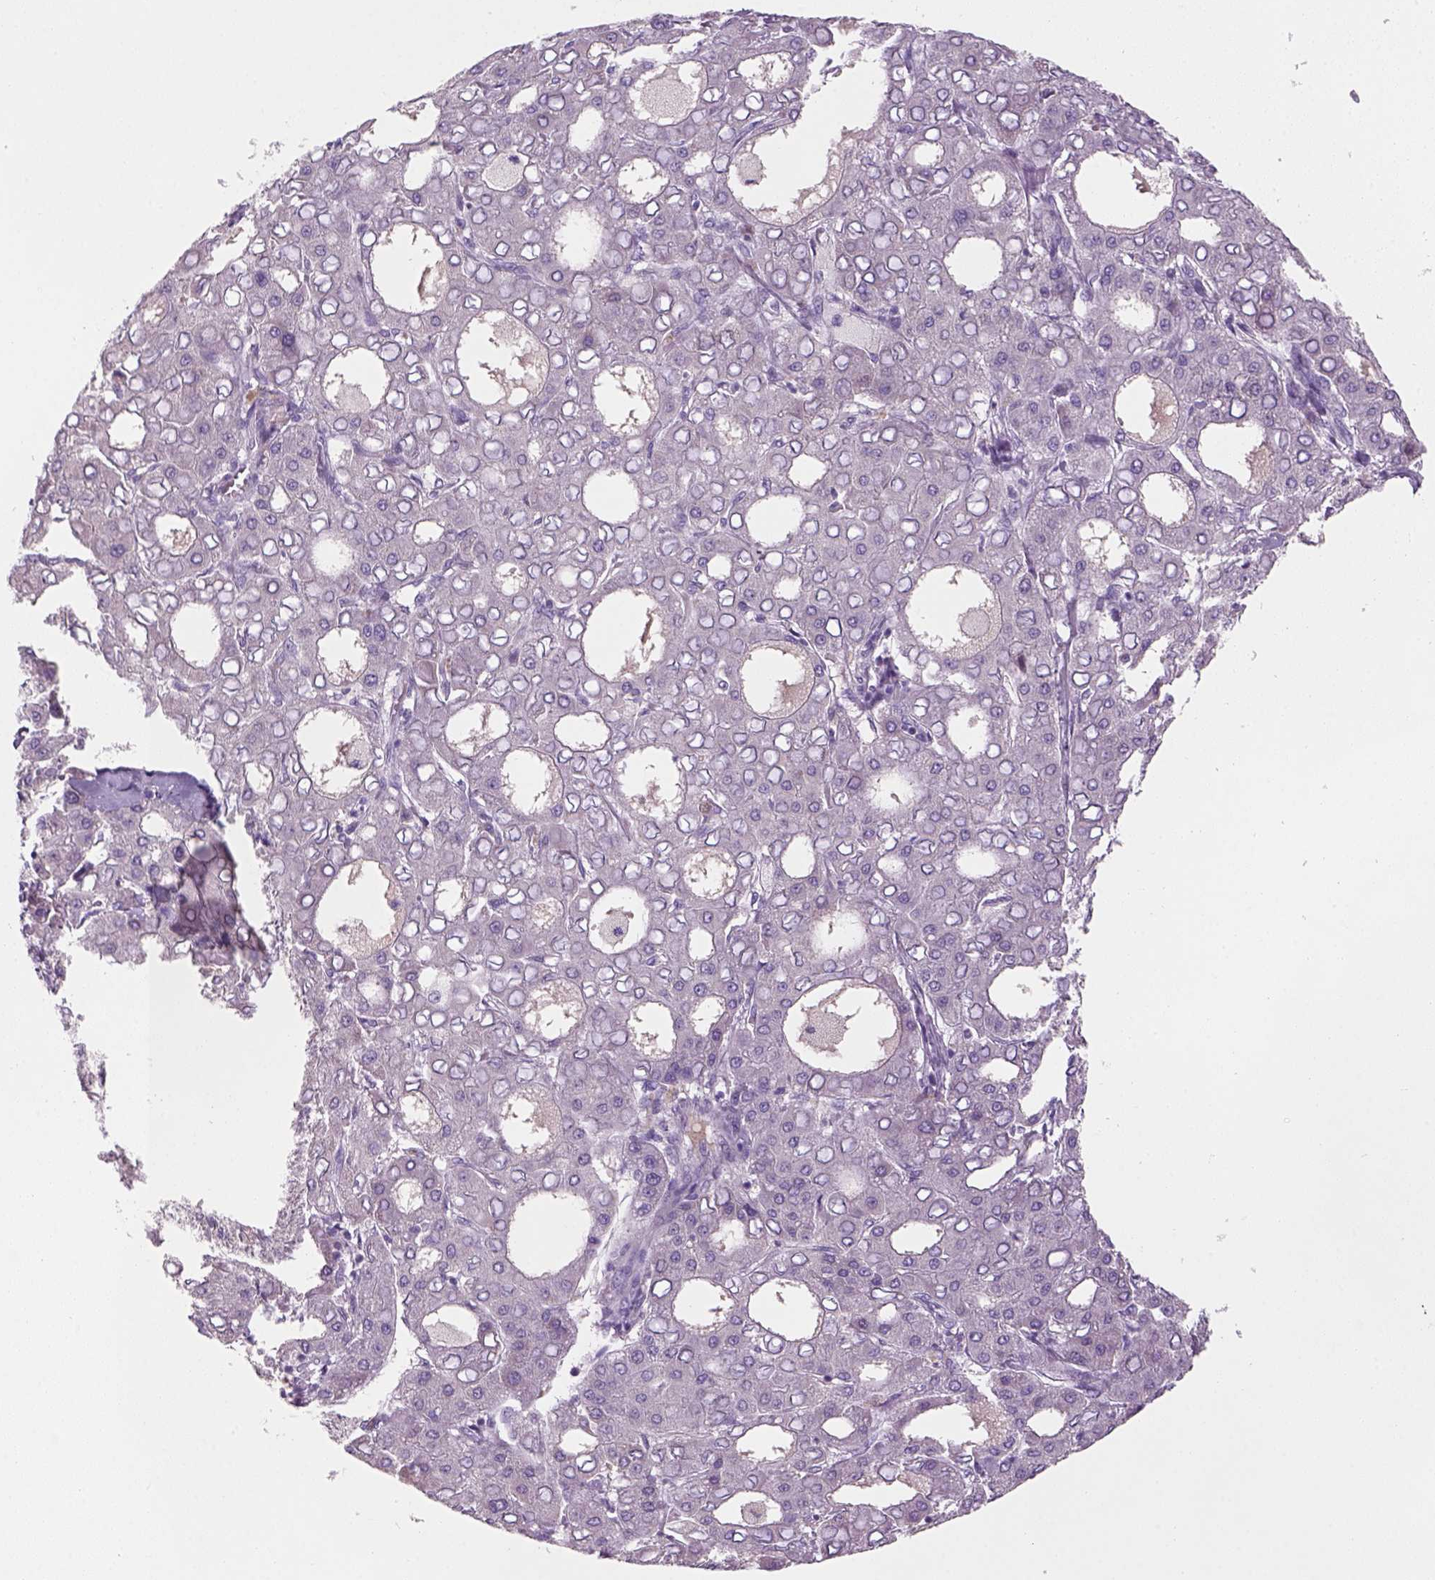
{"staining": {"intensity": "negative", "quantity": "none", "location": "none"}, "tissue": "liver cancer", "cell_type": "Tumor cells", "image_type": "cancer", "snomed": [{"axis": "morphology", "description": "Carcinoma, Hepatocellular, NOS"}, {"axis": "topography", "description": "Liver"}], "caption": "Immunohistochemistry (IHC) histopathology image of human hepatocellular carcinoma (liver) stained for a protein (brown), which shows no expression in tumor cells.", "gene": "GFI1B", "patient": {"sex": "male", "age": 65}}